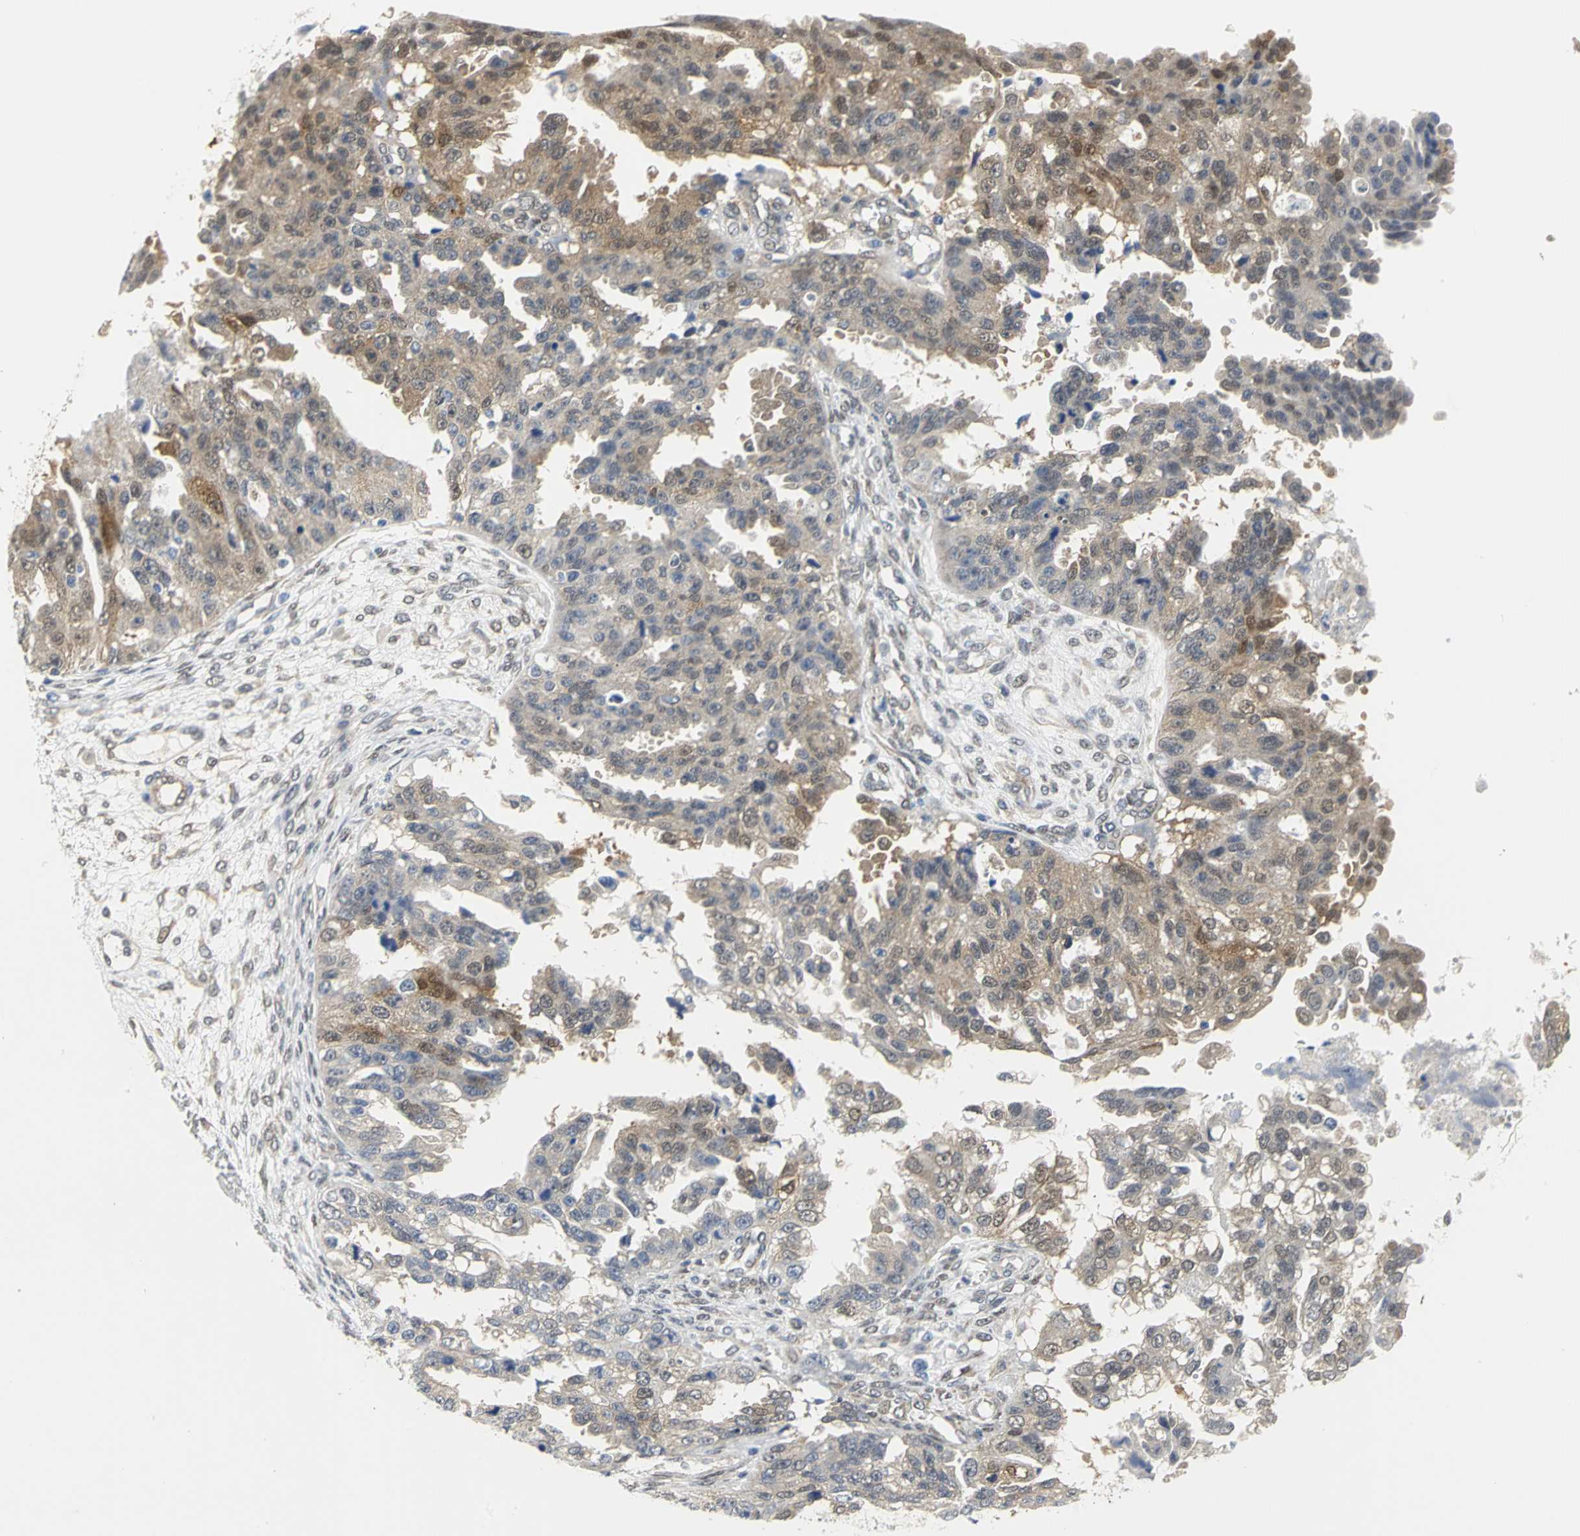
{"staining": {"intensity": "moderate", "quantity": "25%-75%", "location": "cytoplasmic/membranous"}, "tissue": "ovarian cancer", "cell_type": "Tumor cells", "image_type": "cancer", "snomed": [{"axis": "morphology", "description": "Cystadenocarcinoma, serous, NOS"}, {"axis": "topography", "description": "Ovary"}], "caption": "Immunohistochemical staining of serous cystadenocarcinoma (ovarian) exhibits moderate cytoplasmic/membranous protein staining in approximately 25%-75% of tumor cells.", "gene": "PGM3", "patient": {"sex": "female", "age": 58}}